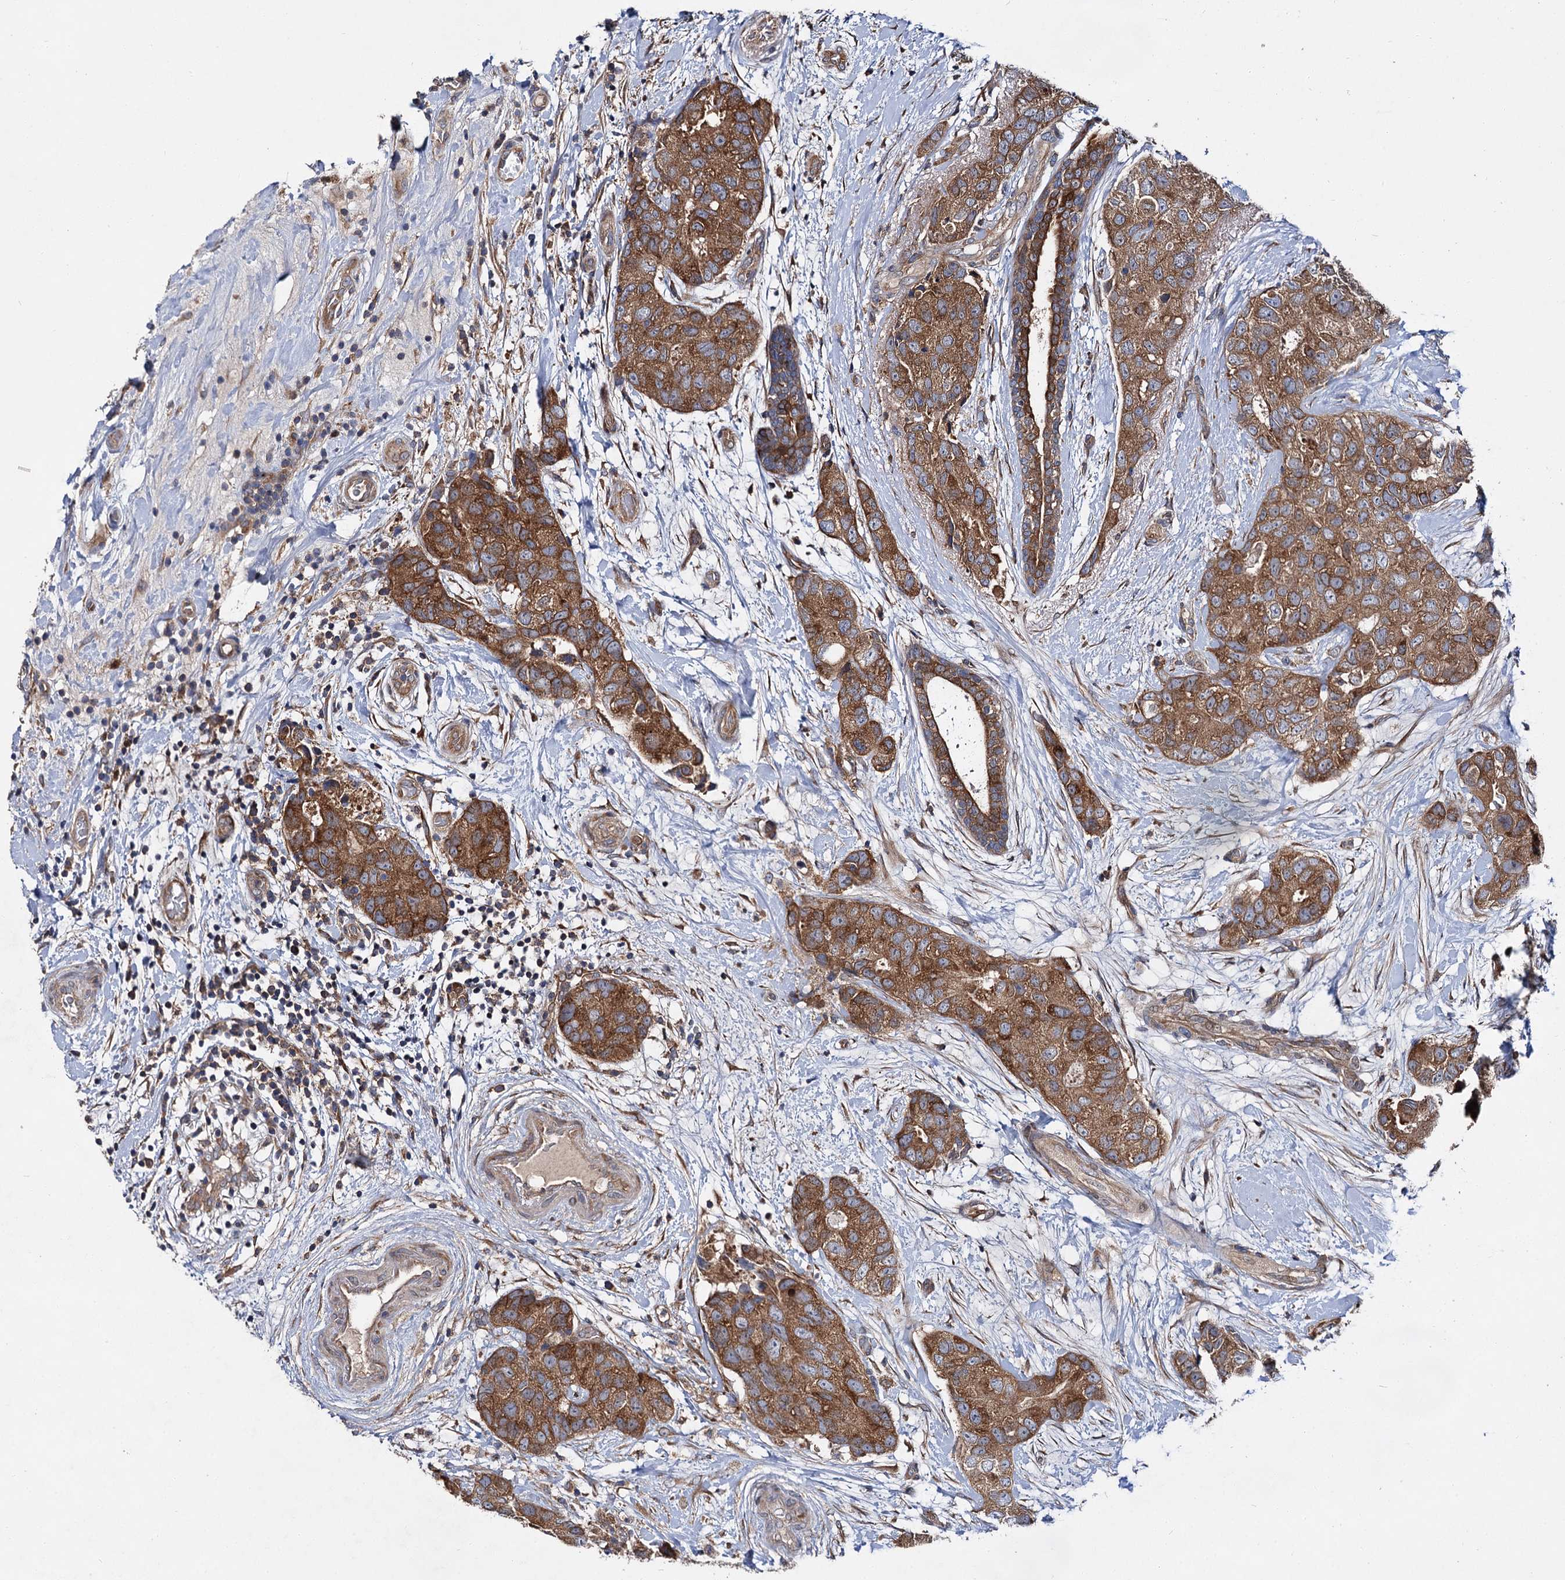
{"staining": {"intensity": "moderate", "quantity": ">75%", "location": "cytoplasmic/membranous"}, "tissue": "breast cancer", "cell_type": "Tumor cells", "image_type": "cancer", "snomed": [{"axis": "morphology", "description": "Duct carcinoma"}, {"axis": "topography", "description": "Breast"}], "caption": "Tumor cells reveal medium levels of moderate cytoplasmic/membranous expression in approximately >75% of cells in human infiltrating ductal carcinoma (breast).", "gene": "NAA25", "patient": {"sex": "female", "age": 62}}